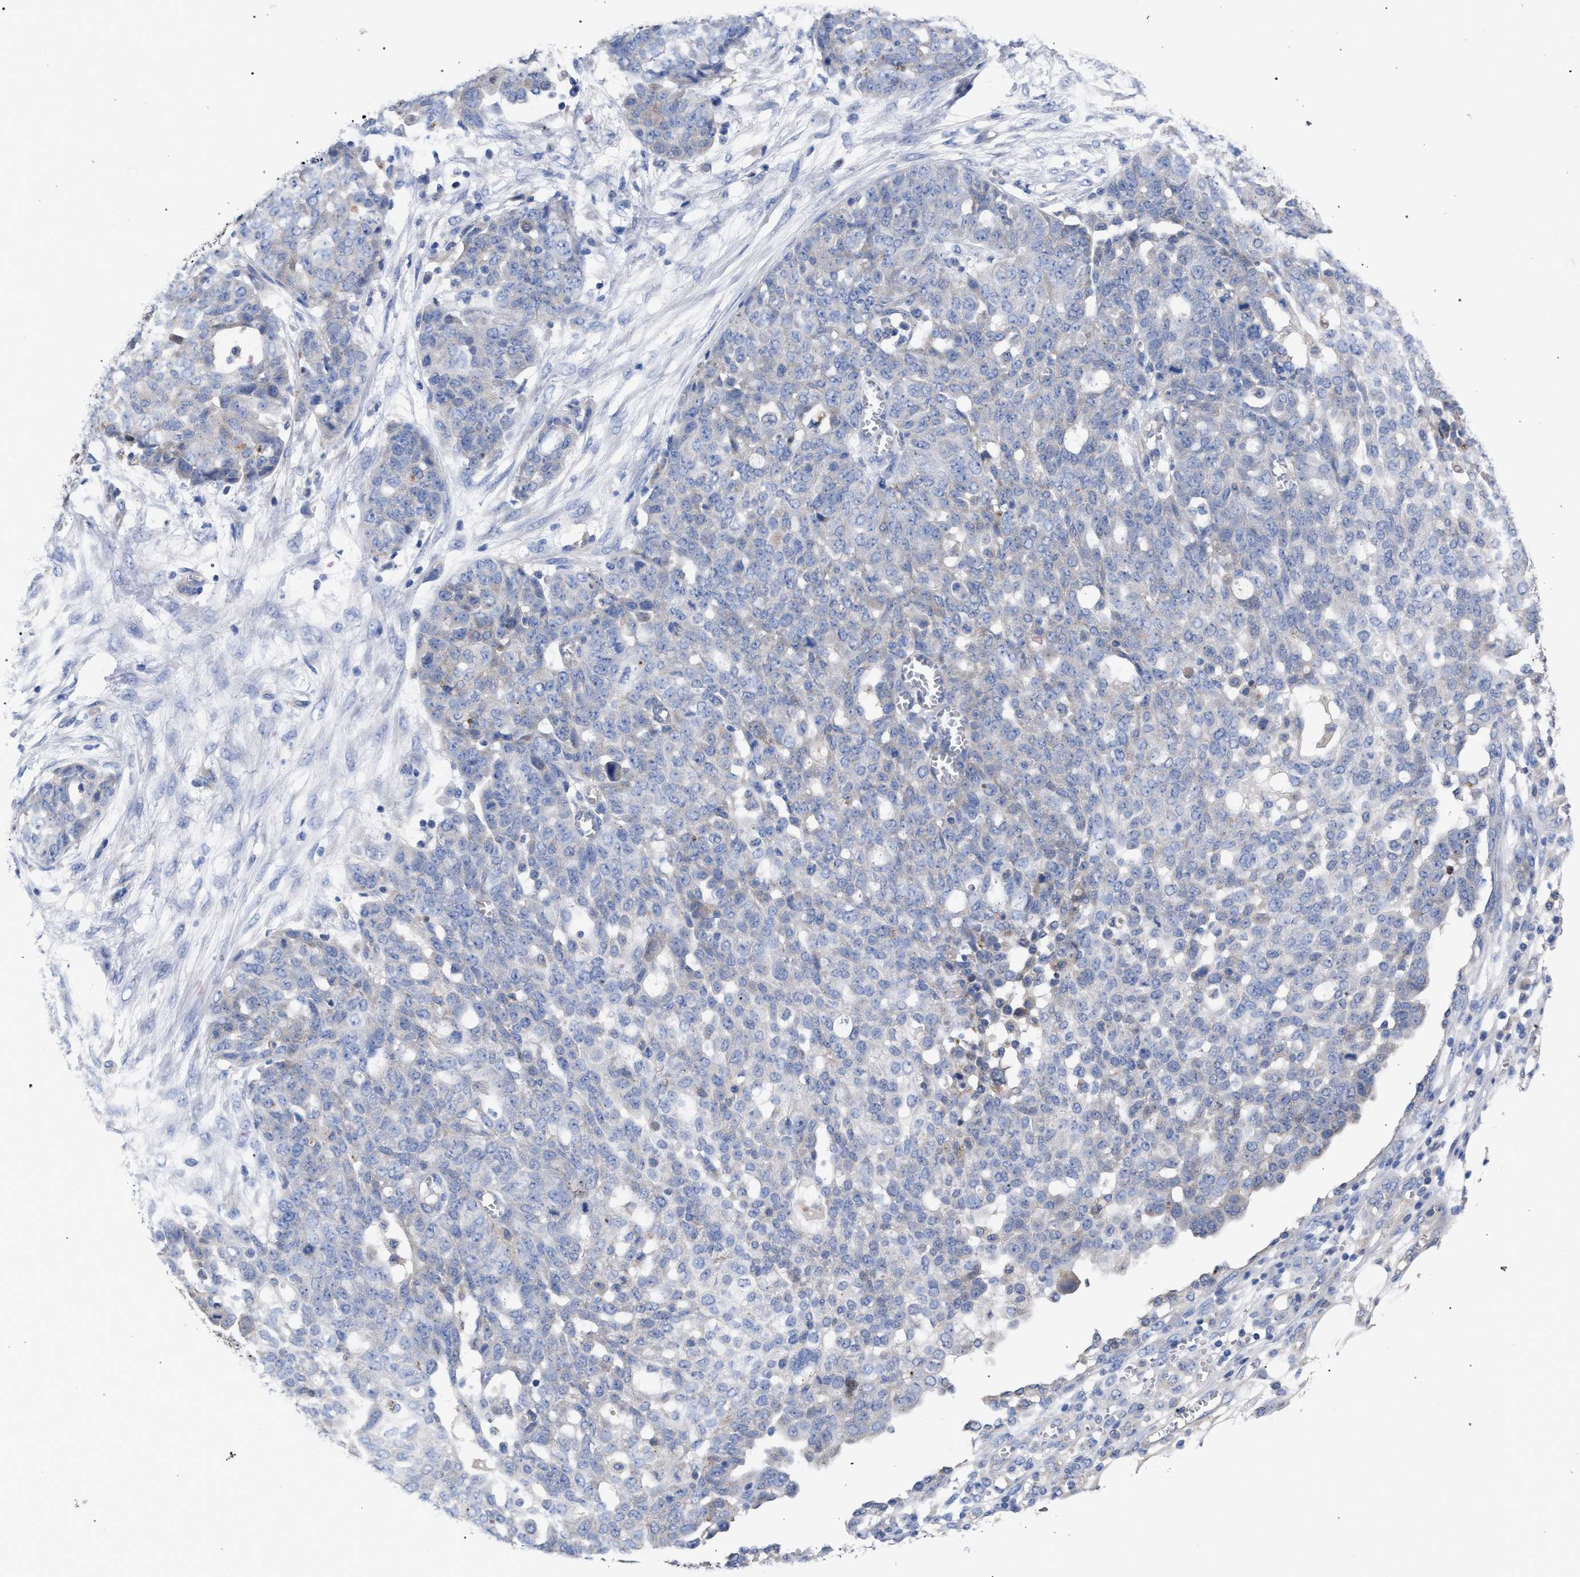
{"staining": {"intensity": "negative", "quantity": "none", "location": "none"}, "tissue": "ovarian cancer", "cell_type": "Tumor cells", "image_type": "cancer", "snomed": [{"axis": "morphology", "description": "Cystadenocarcinoma, serous, NOS"}, {"axis": "topography", "description": "Soft tissue"}, {"axis": "topography", "description": "Ovary"}], "caption": "Immunohistochemistry image of neoplastic tissue: human ovarian serous cystadenocarcinoma stained with DAB (3,3'-diaminobenzidine) demonstrates no significant protein staining in tumor cells.", "gene": "GMPR", "patient": {"sex": "female", "age": 57}}